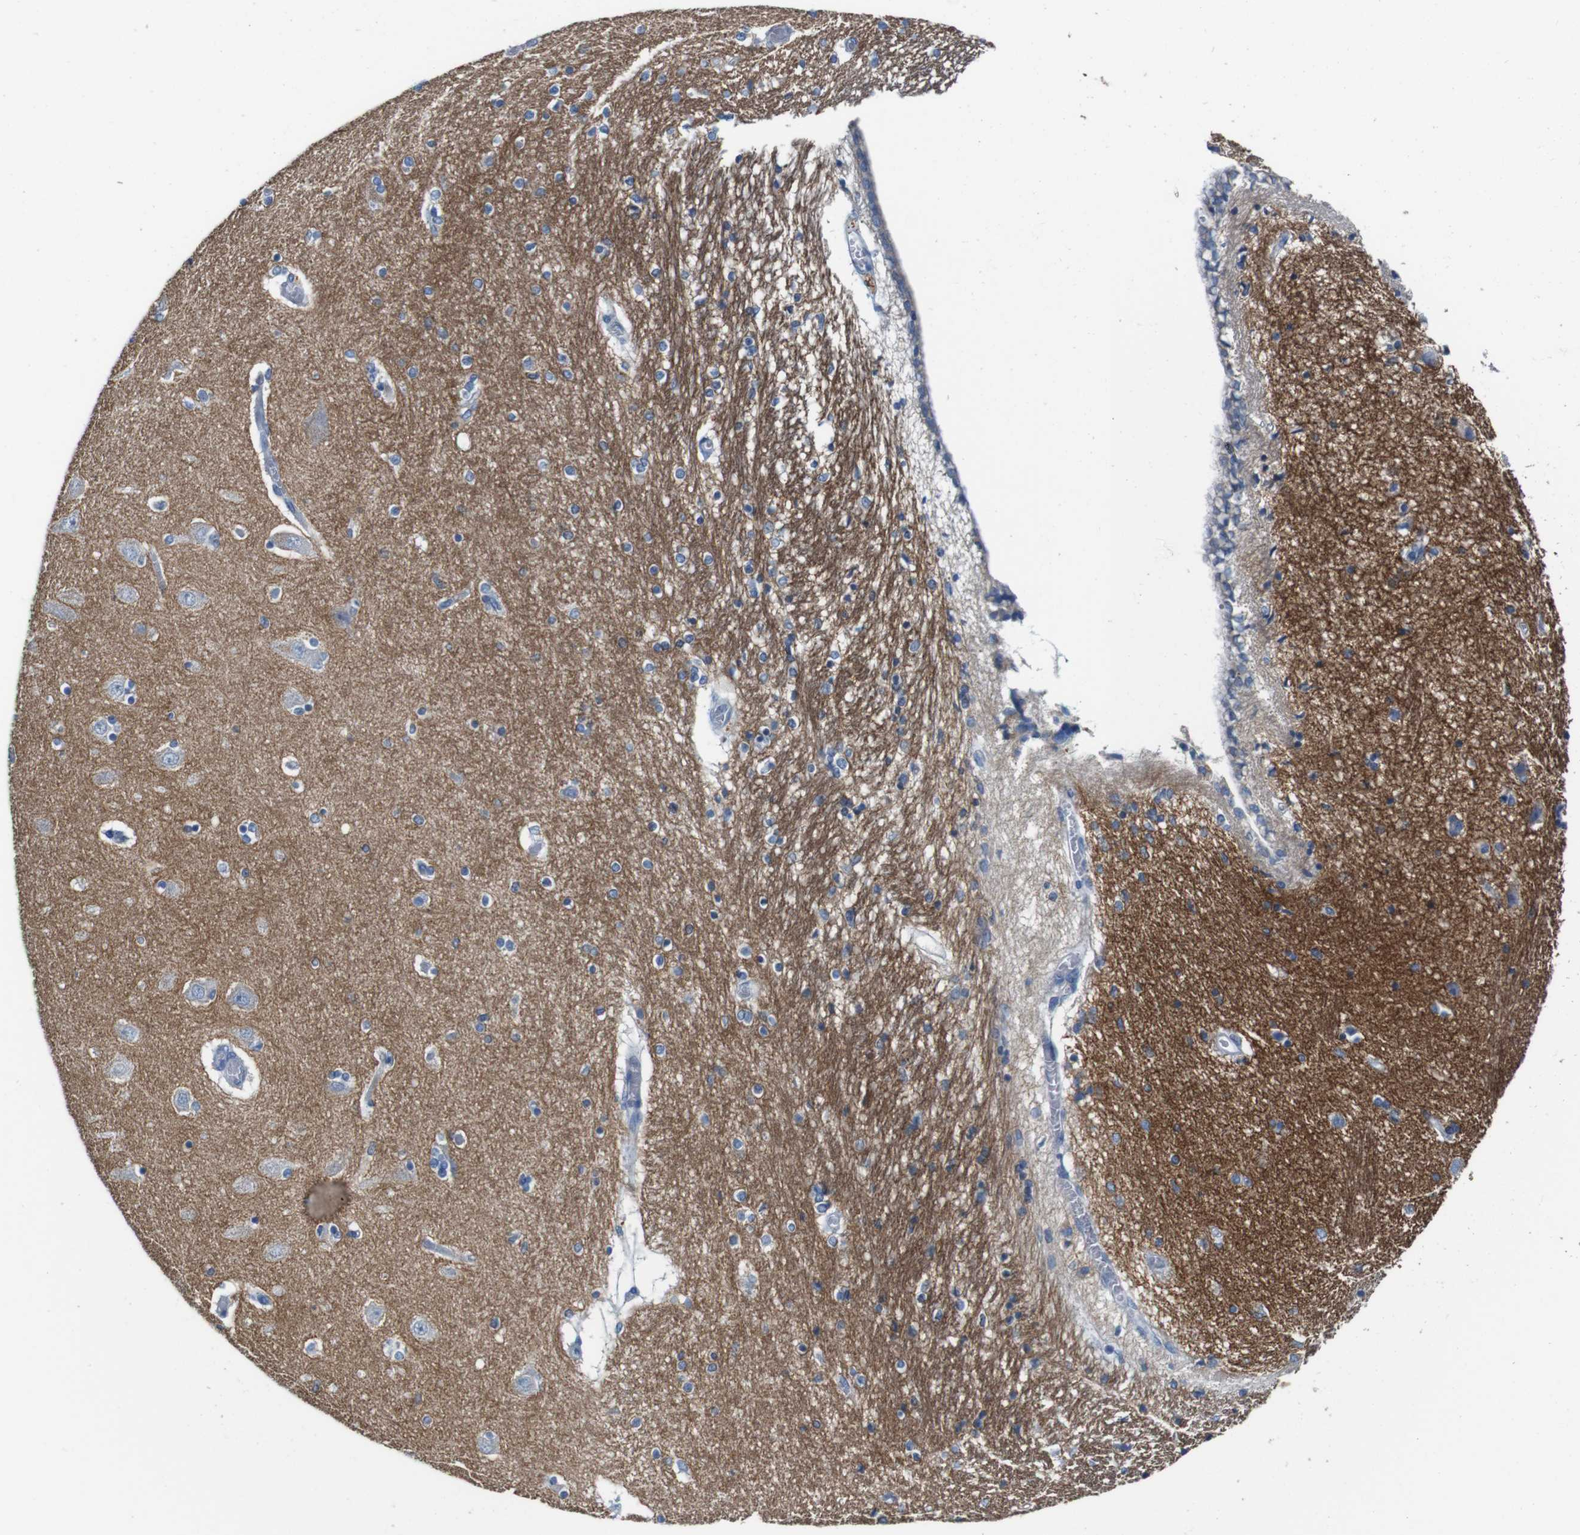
{"staining": {"intensity": "negative", "quantity": "none", "location": "none"}, "tissue": "hippocampus", "cell_type": "Glial cells", "image_type": "normal", "snomed": [{"axis": "morphology", "description": "Normal tissue, NOS"}, {"axis": "topography", "description": "Hippocampus"}], "caption": "This photomicrograph is of benign hippocampus stained with immunohistochemistry (IHC) to label a protein in brown with the nuclei are counter-stained blue. There is no positivity in glial cells. Nuclei are stained in blue.", "gene": "IGSF8", "patient": {"sex": "female", "age": 54}}